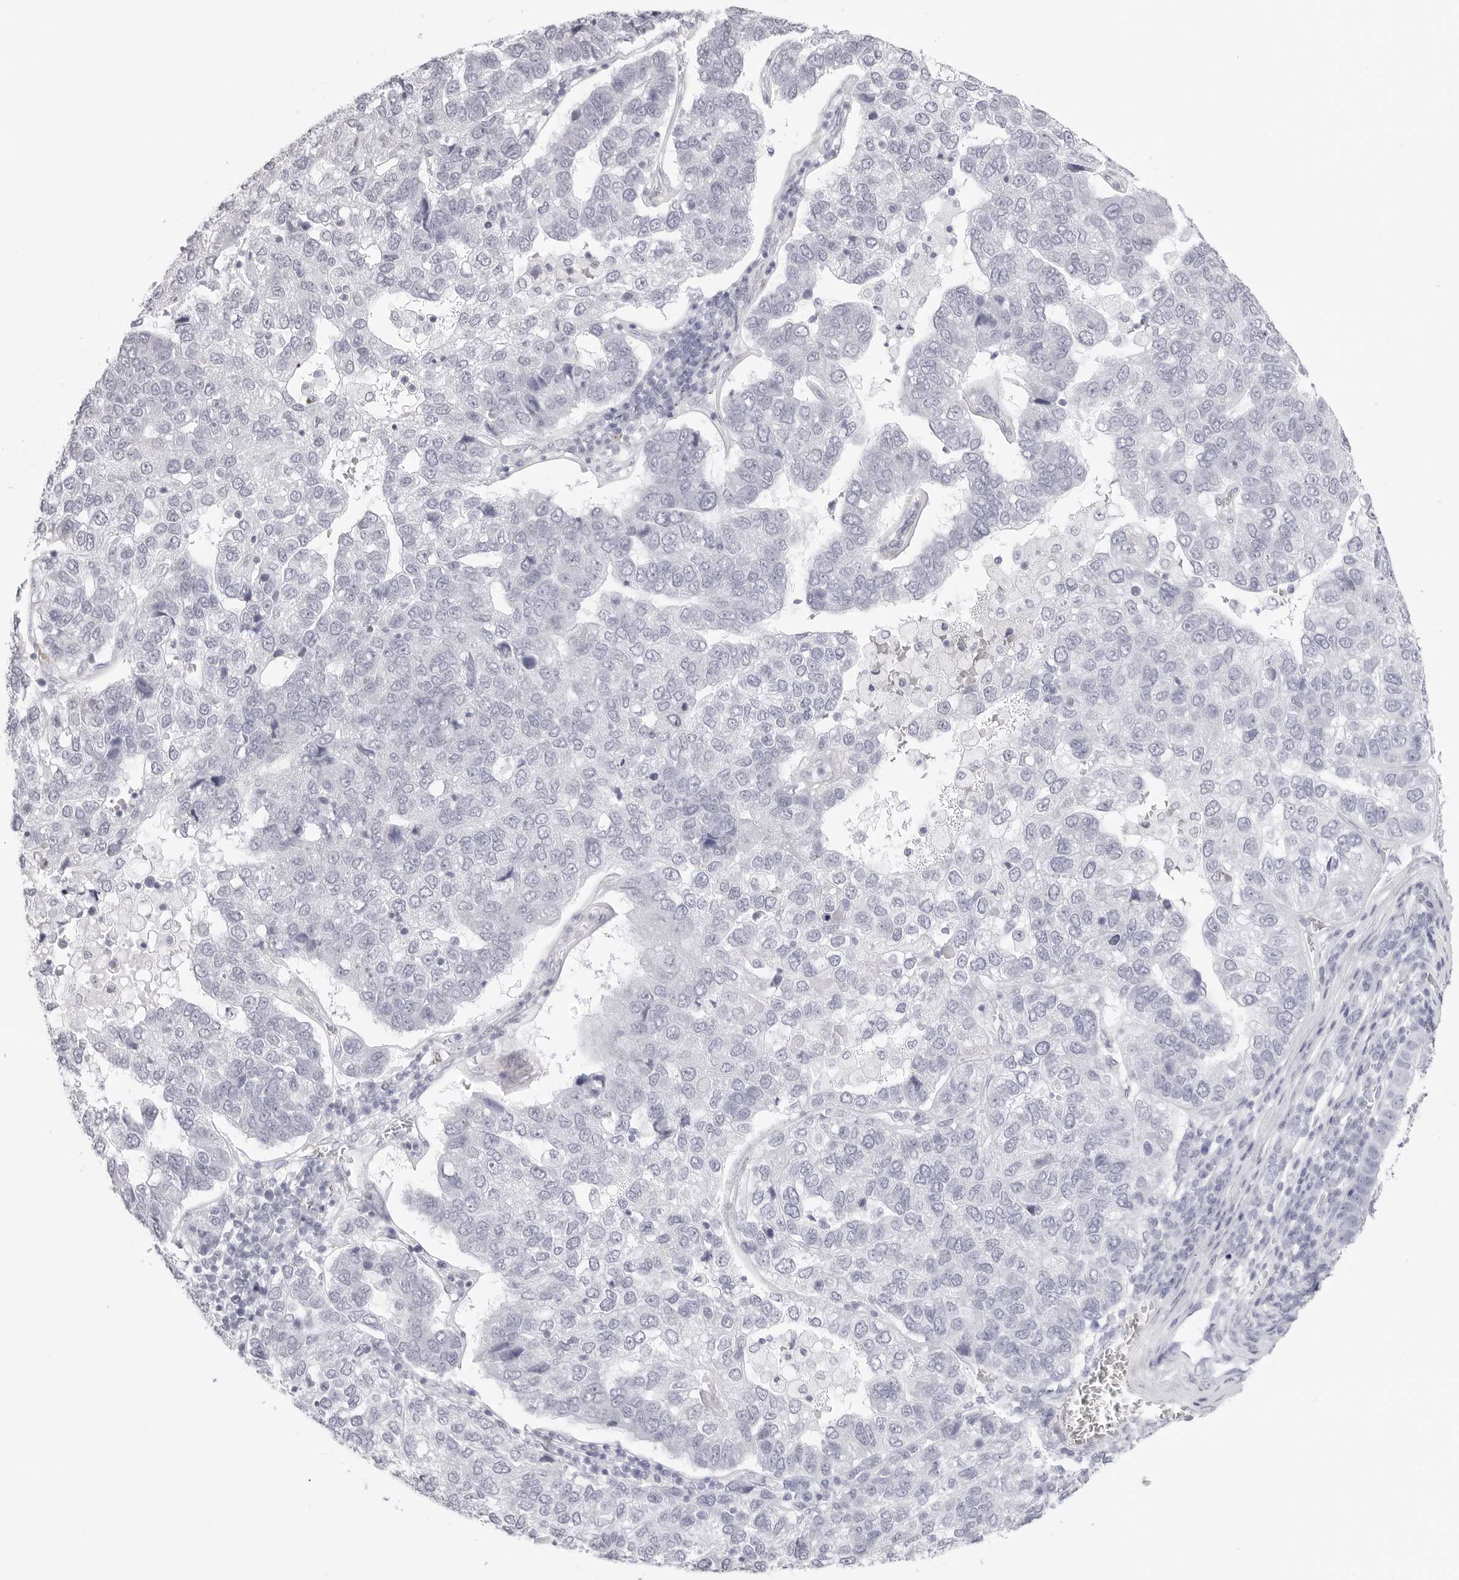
{"staining": {"intensity": "negative", "quantity": "none", "location": "none"}, "tissue": "pancreatic cancer", "cell_type": "Tumor cells", "image_type": "cancer", "snomed": [{"axis": "morphology", "description": "Adenocarcinoma, NOS"}, {"axis": "topography", "description": "Pancreas"}], "caption": "Immunohistochemistry (IHC) of pancreatic cancer (adenocarcinoma) shows no expression in tumor cells.", "gene": "TSSK1B", "patient": {"sex": "female", "age": 61}}